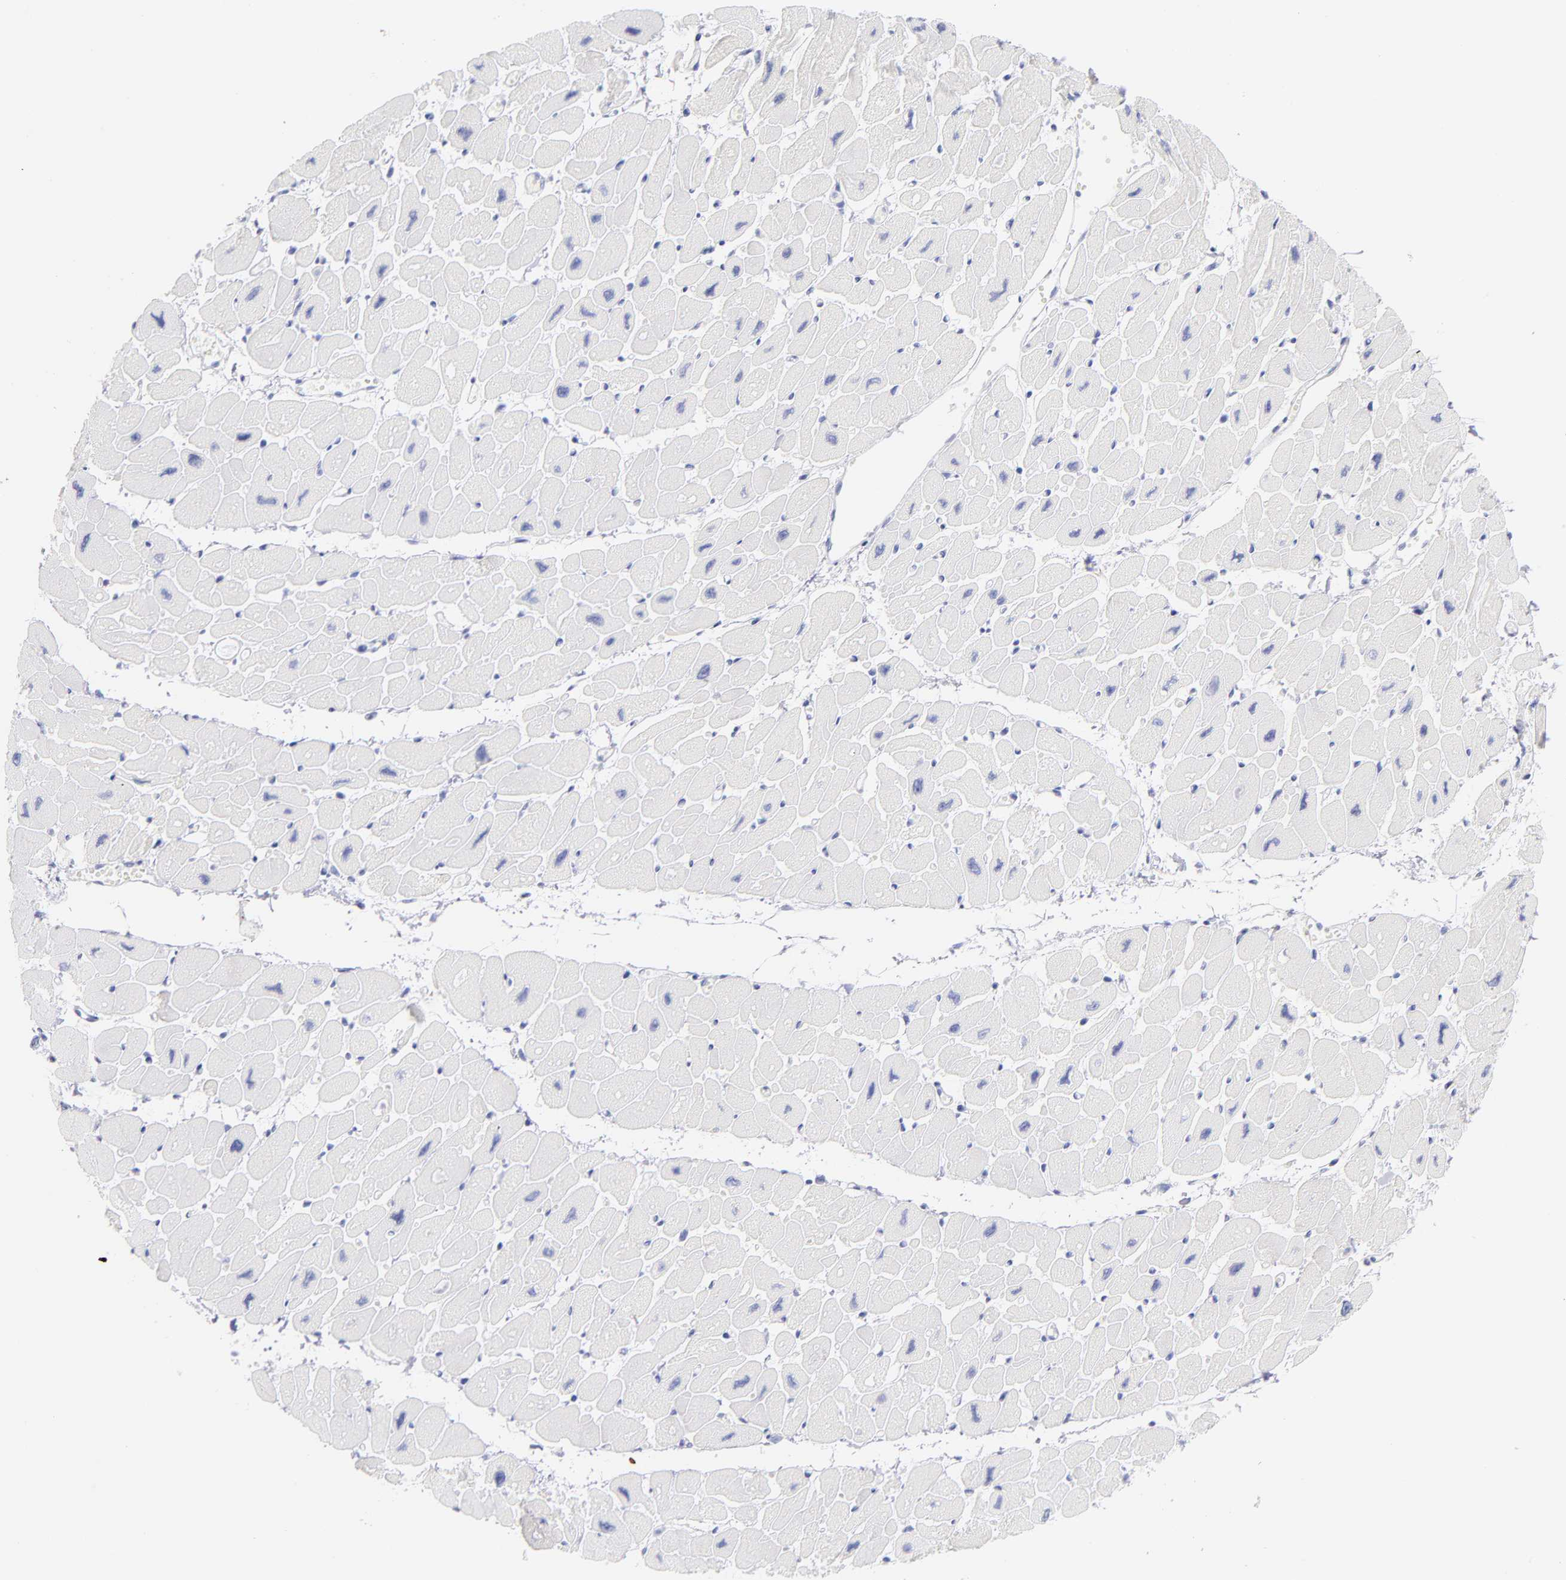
{"staining": {"intensity": "negative", "quantity": "none", "location": "none"}, "tissue": "heart muscle", "cell_type": "Cardiomyocytes", "image_type": "normal", "snomed": [{"axis": "morphology", "description": "Normal tissue, NOS"}, {"axis": "topography", "description": "Heart"}], "caption": "This is an immunohistochemistry photomicrograph of normal heart muscle. There is no expression in cardiomyocytes.", "gene": "SCGN", "patient": {"sex": "female", "age": 54}}